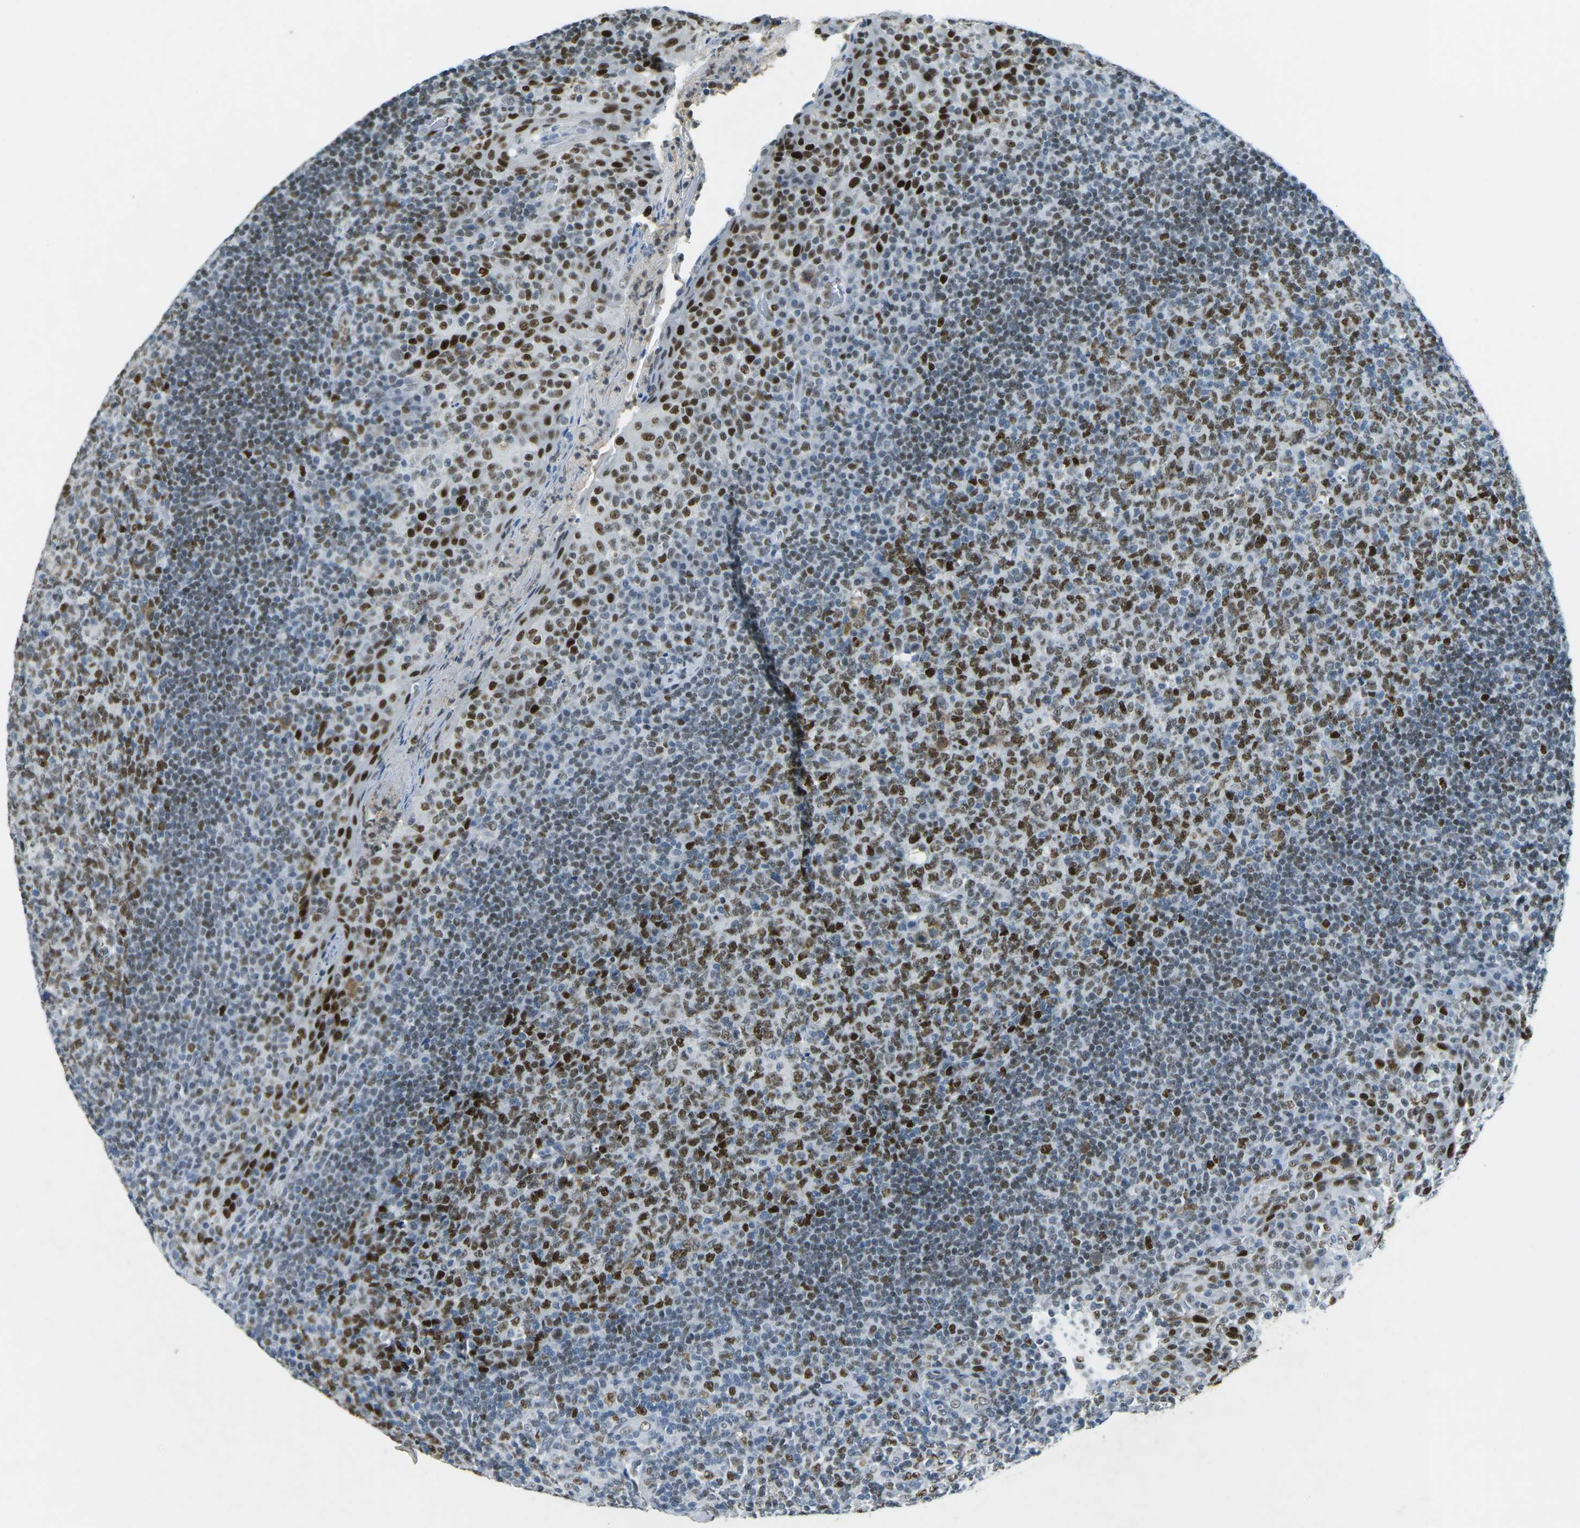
{"staining": {"intensity": "moderate", "quantity": ">75%", "location": "nuclear"}, "tissue": "tonsil", "cell_type": "Germinal center cells", "image_type": "normal", "snomed": [{"axis": "morphology", "description": "Normal tissue, NOS"}, {"axis": "topography", "description": "Tonsil"}], "caption": "IHC (DAB) staining of benign tonsil demonstrates moderate nuclear protein expression in approximately >75% of germinal center cells.", "gene": "RB1", "patient": {"sex": "male", "age": 17}}